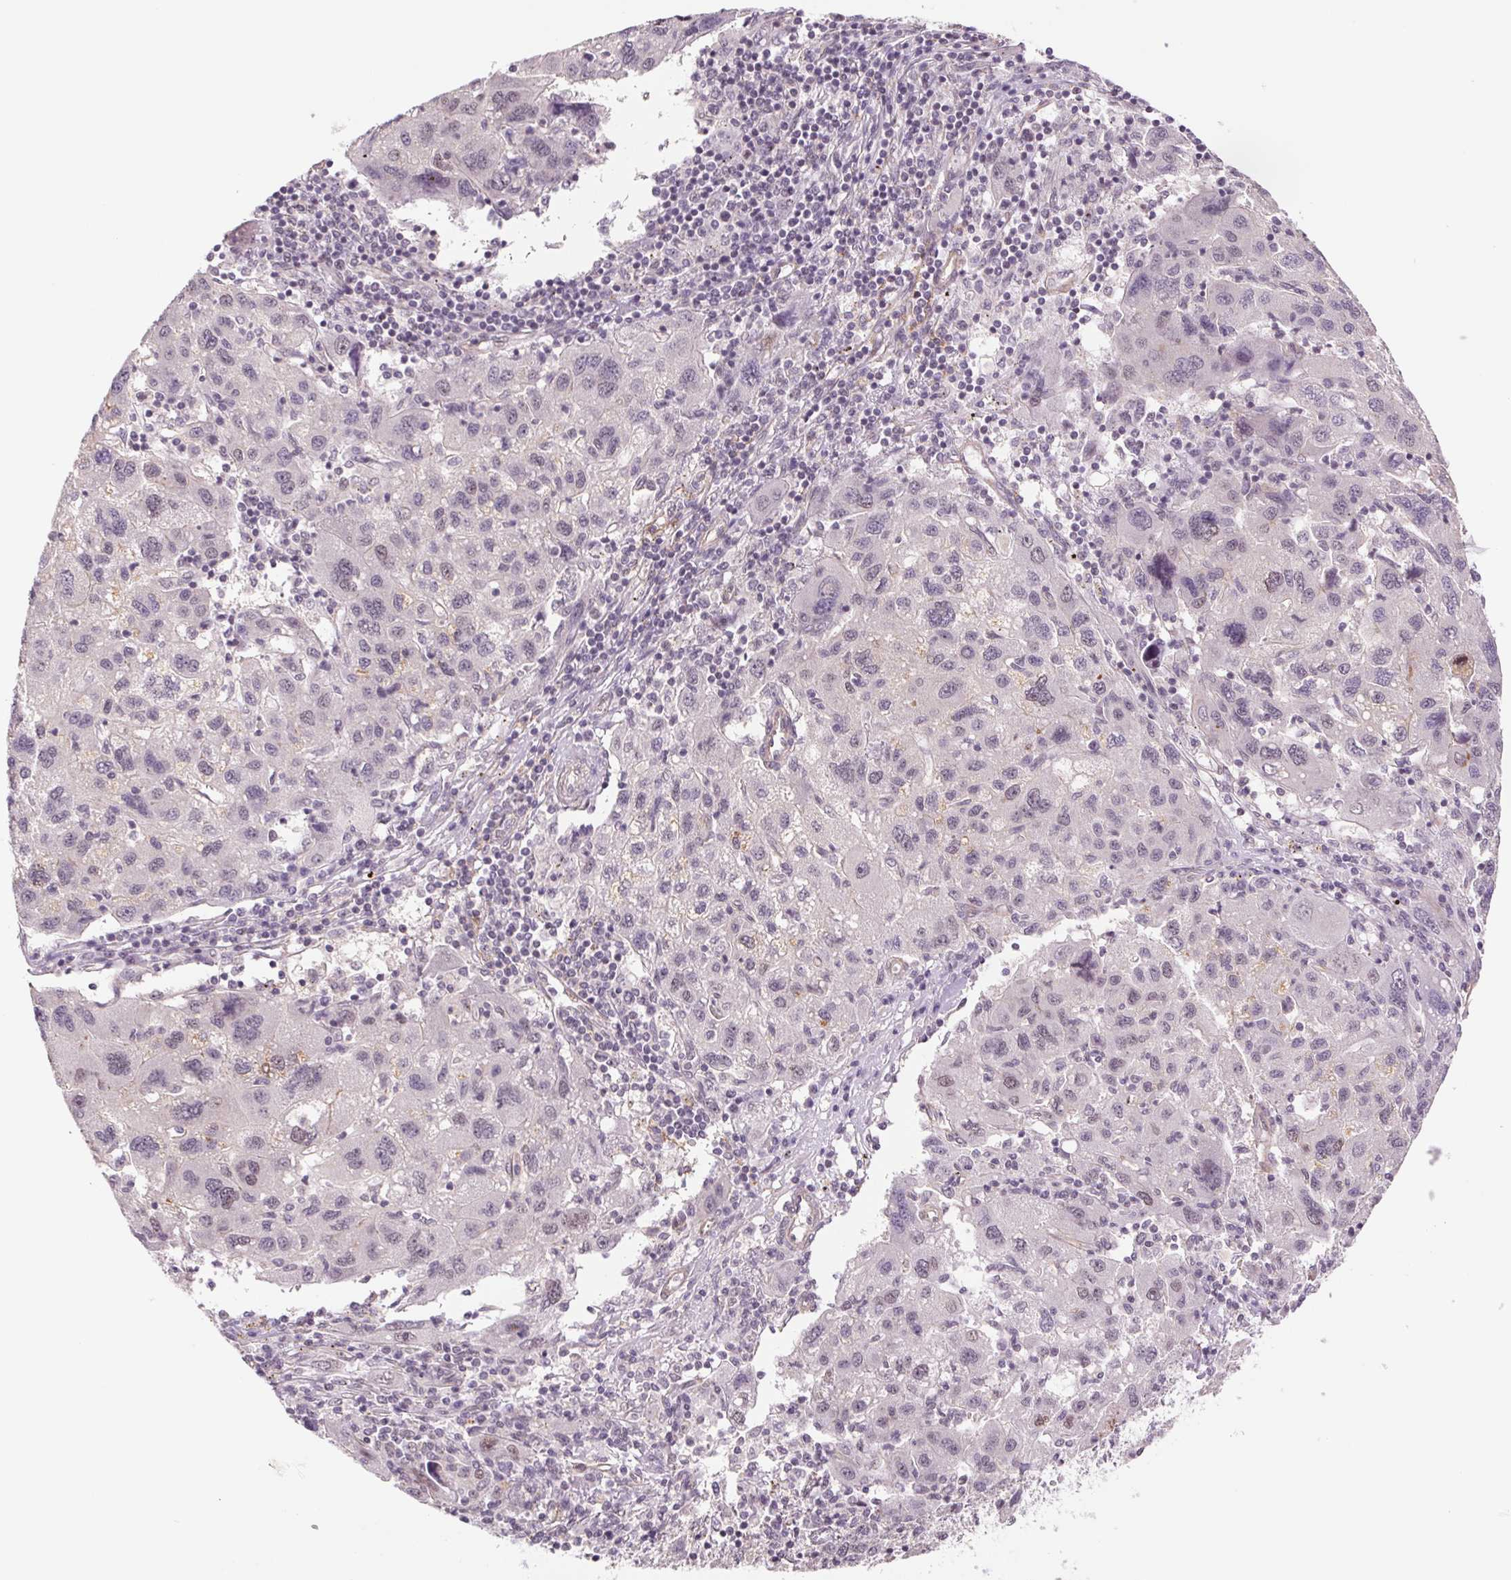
{"staining": {"intensity": "negative", "quantity": "none", "location": "none"}, "tissue": "liver cancer", "cell_type": "Tumor cells", "image_type": "cancer", "snomed": [{"axis": "morphology", "description": "Carcinoma, Hepatocellular, NOS"}, {"axis": "topography", "description": "Liver"}], "caption": "Image shows no protein expression in tumor cells of liver cancer (hepatocellular carcinoma) tissue. (DAB (3,3'-diaminobenzidine) immunohistochemistry with hematoxylin counter stain).", "gene": "CWC25", "patient": {"sex": "female", "age": 77}}